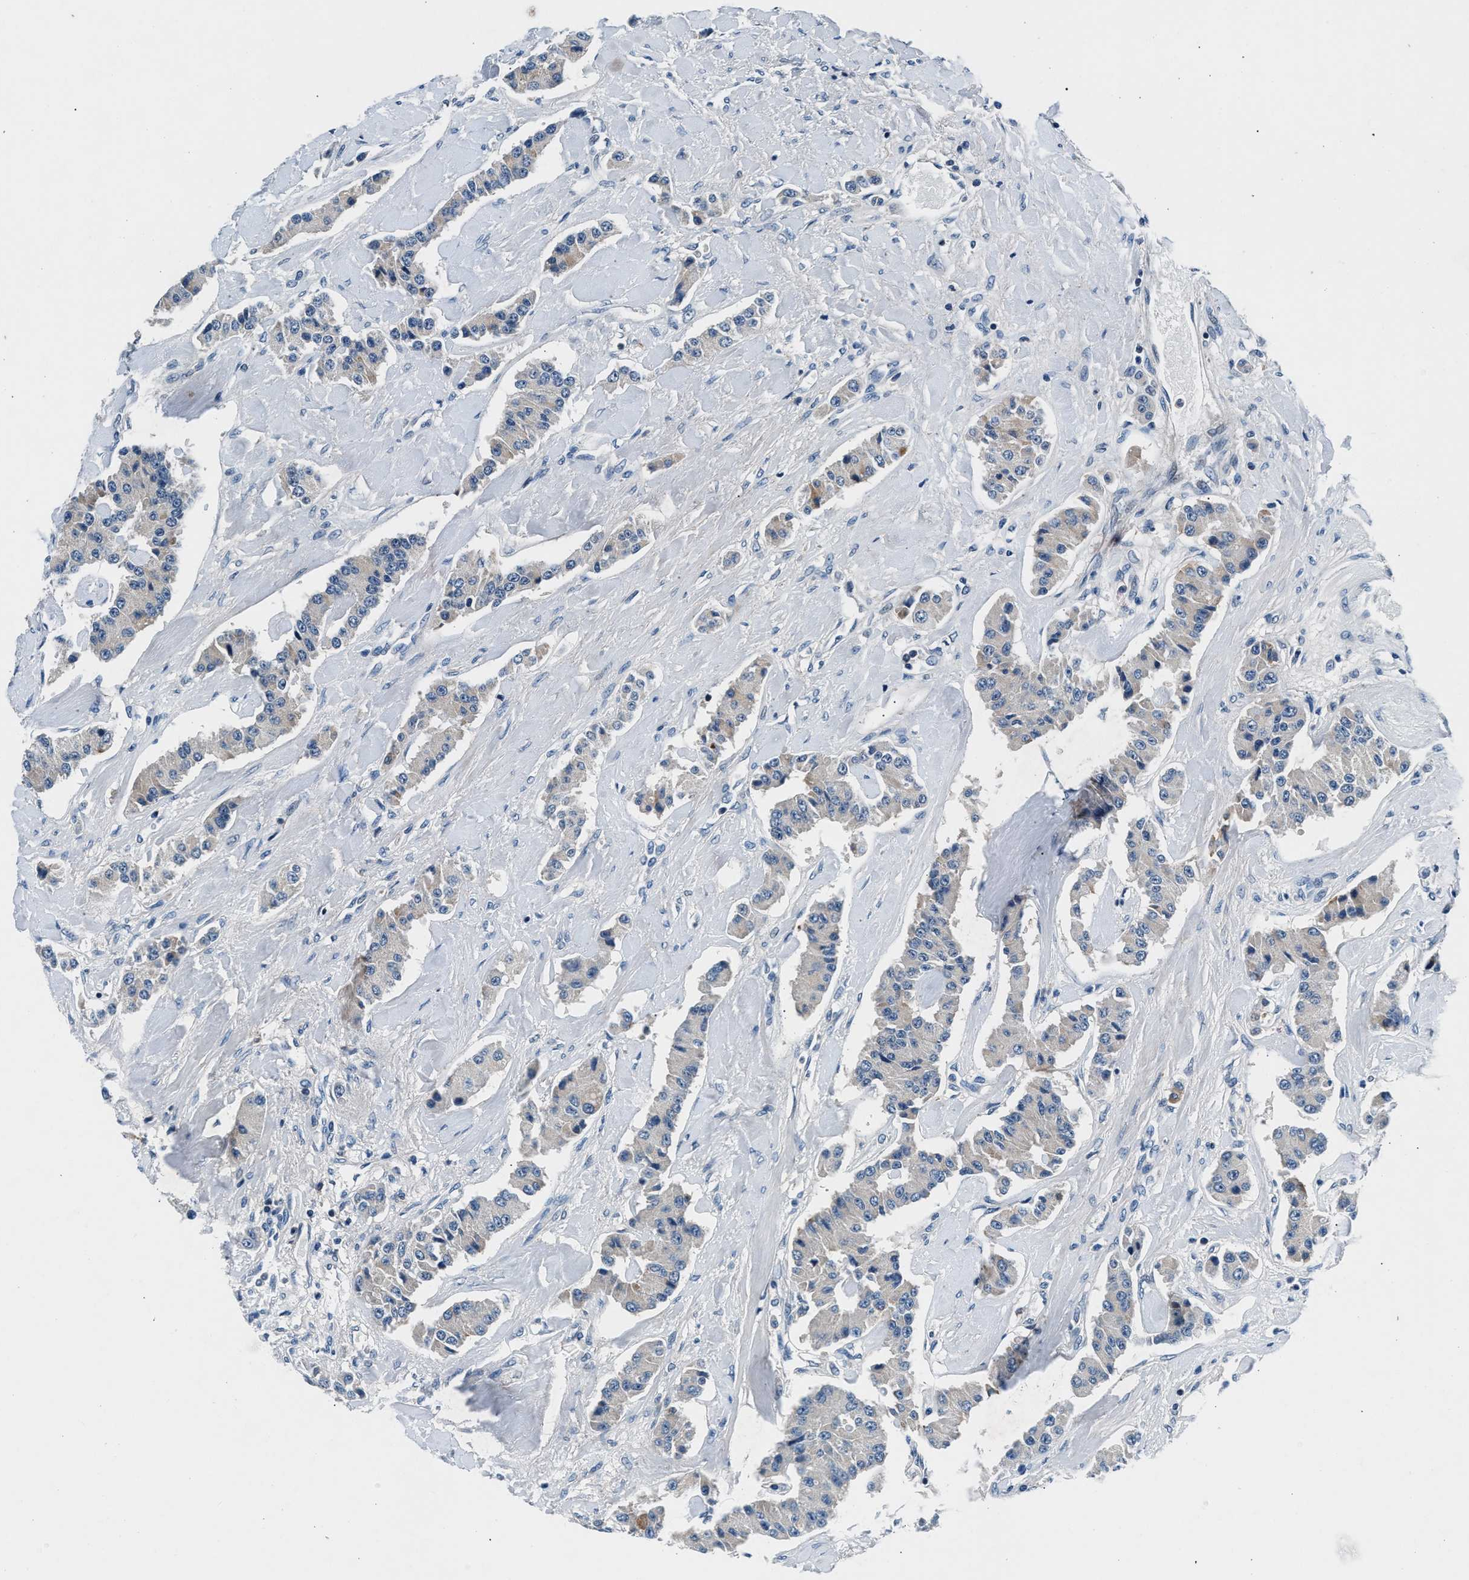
{"staining": {"intensity": "weak", "quantity": "<25%", "location": "cytoplasmic/membranous"}, "tissue": "carcinoid", "cell_type": "Tumor cells", "image_type": "cancer", "snomed": [{"axis": "morphology", "description": "Carcinoid, malignant, NOS"}, {"axis": "topography", "description": "Pancreas"}], "caption": "A photomicrograph of carcinoid stained for a protein displays no brown staining in tumor cells.", "gene": "DENND6B", "patient": {"sex": "male", "age": 41}}